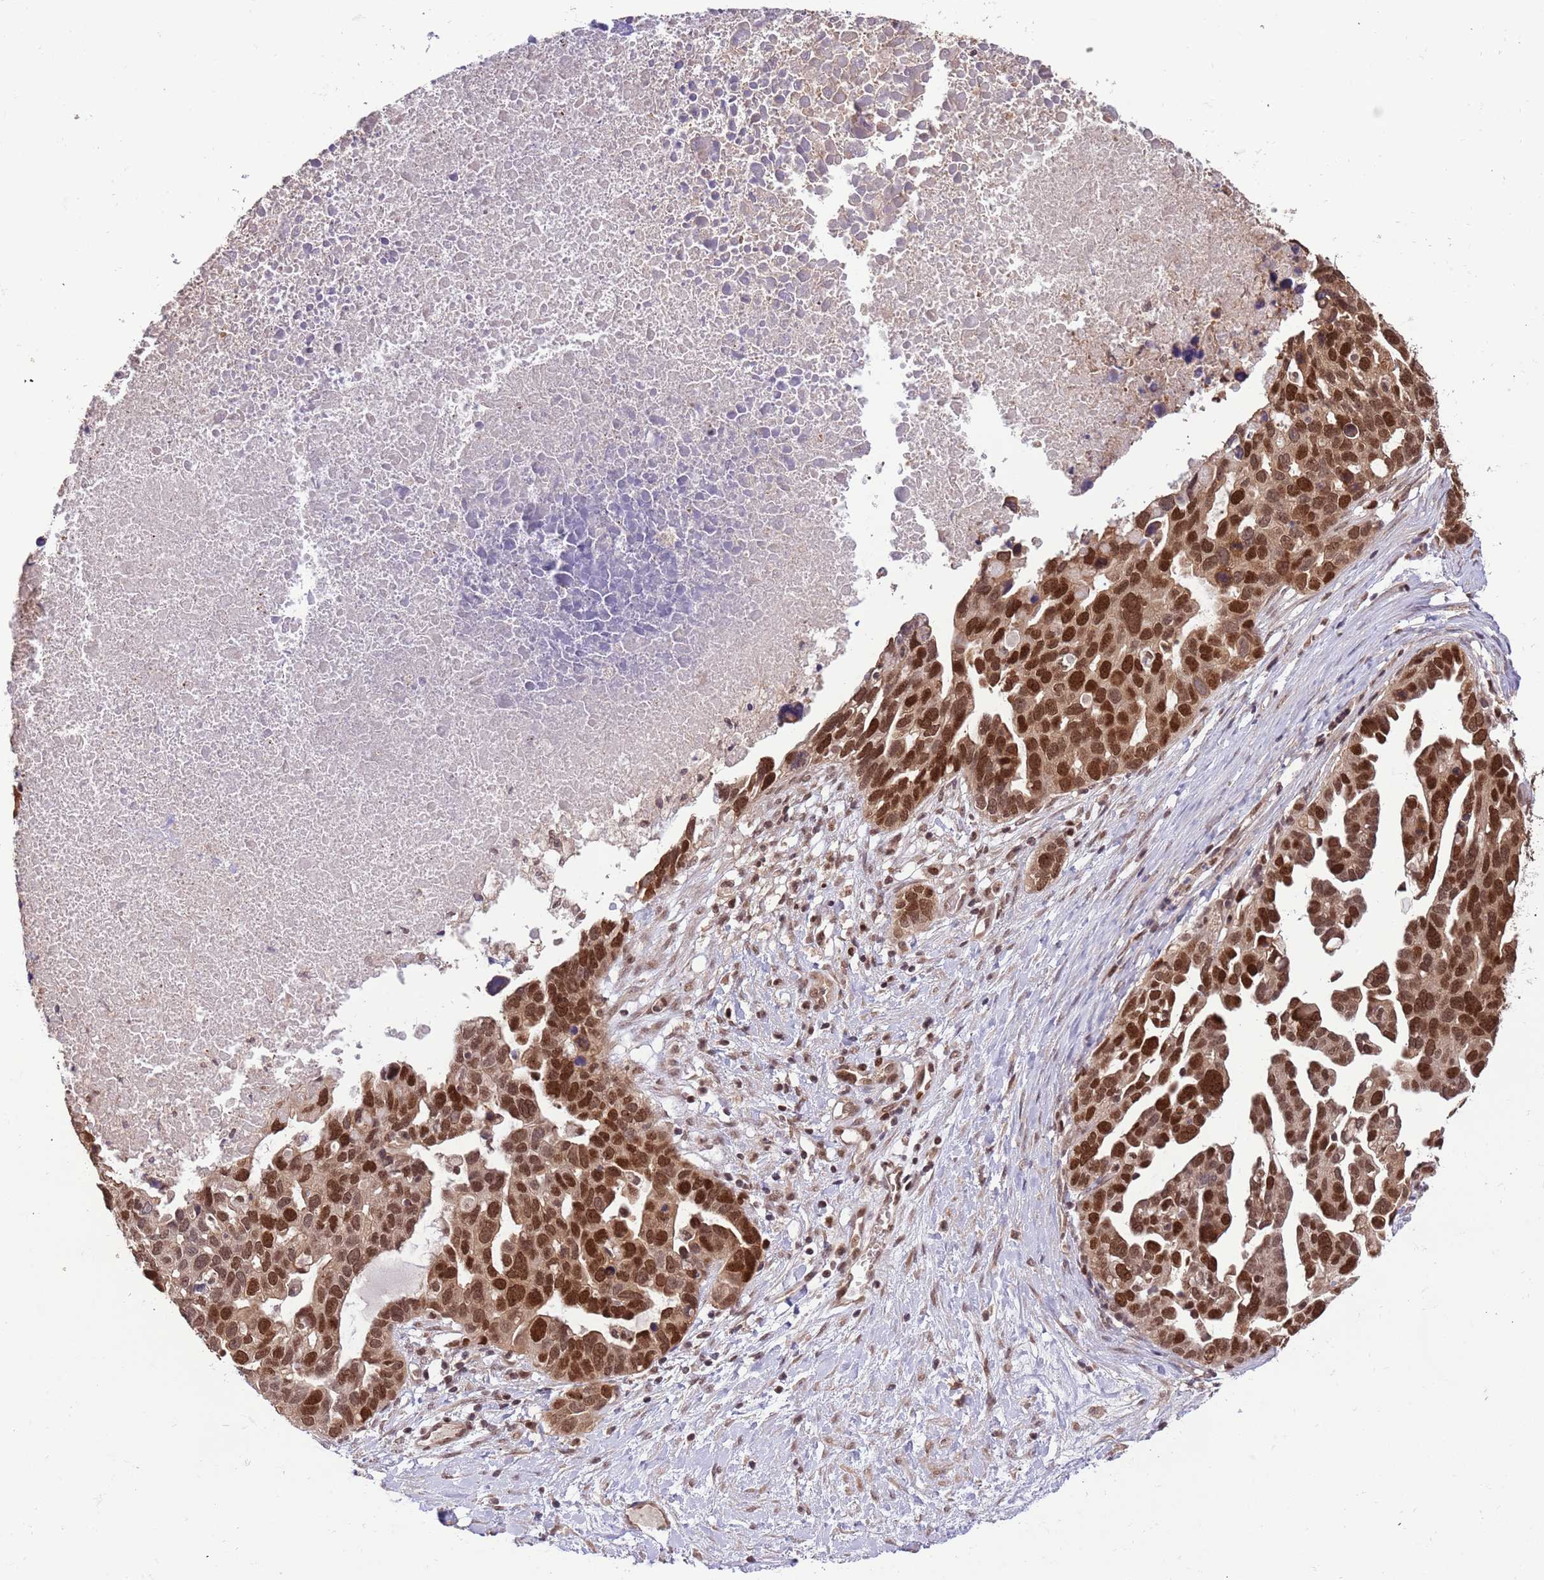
{"staining": {"intensity": "strong", "quantity": ">75%", "location": "nuclear"}, "tissue": "ovarian cancer", "cell_type": "Tumor cells", "image_type": "cancer", "snomed": [{"axis": "morphology", "description": "Cystadenocarcinoma, serous, NOS"}, {"axis": "topography", "description": "Ovary"}], "caption": "Serous cystadenocarcinoma (ovarian) stained for a protein (brown) demonstrates strong nuclear positive positivity in approximately >75% of tumor cells.", "gene": "RIF1", "patient": {"sex": "female", "age": 54}}